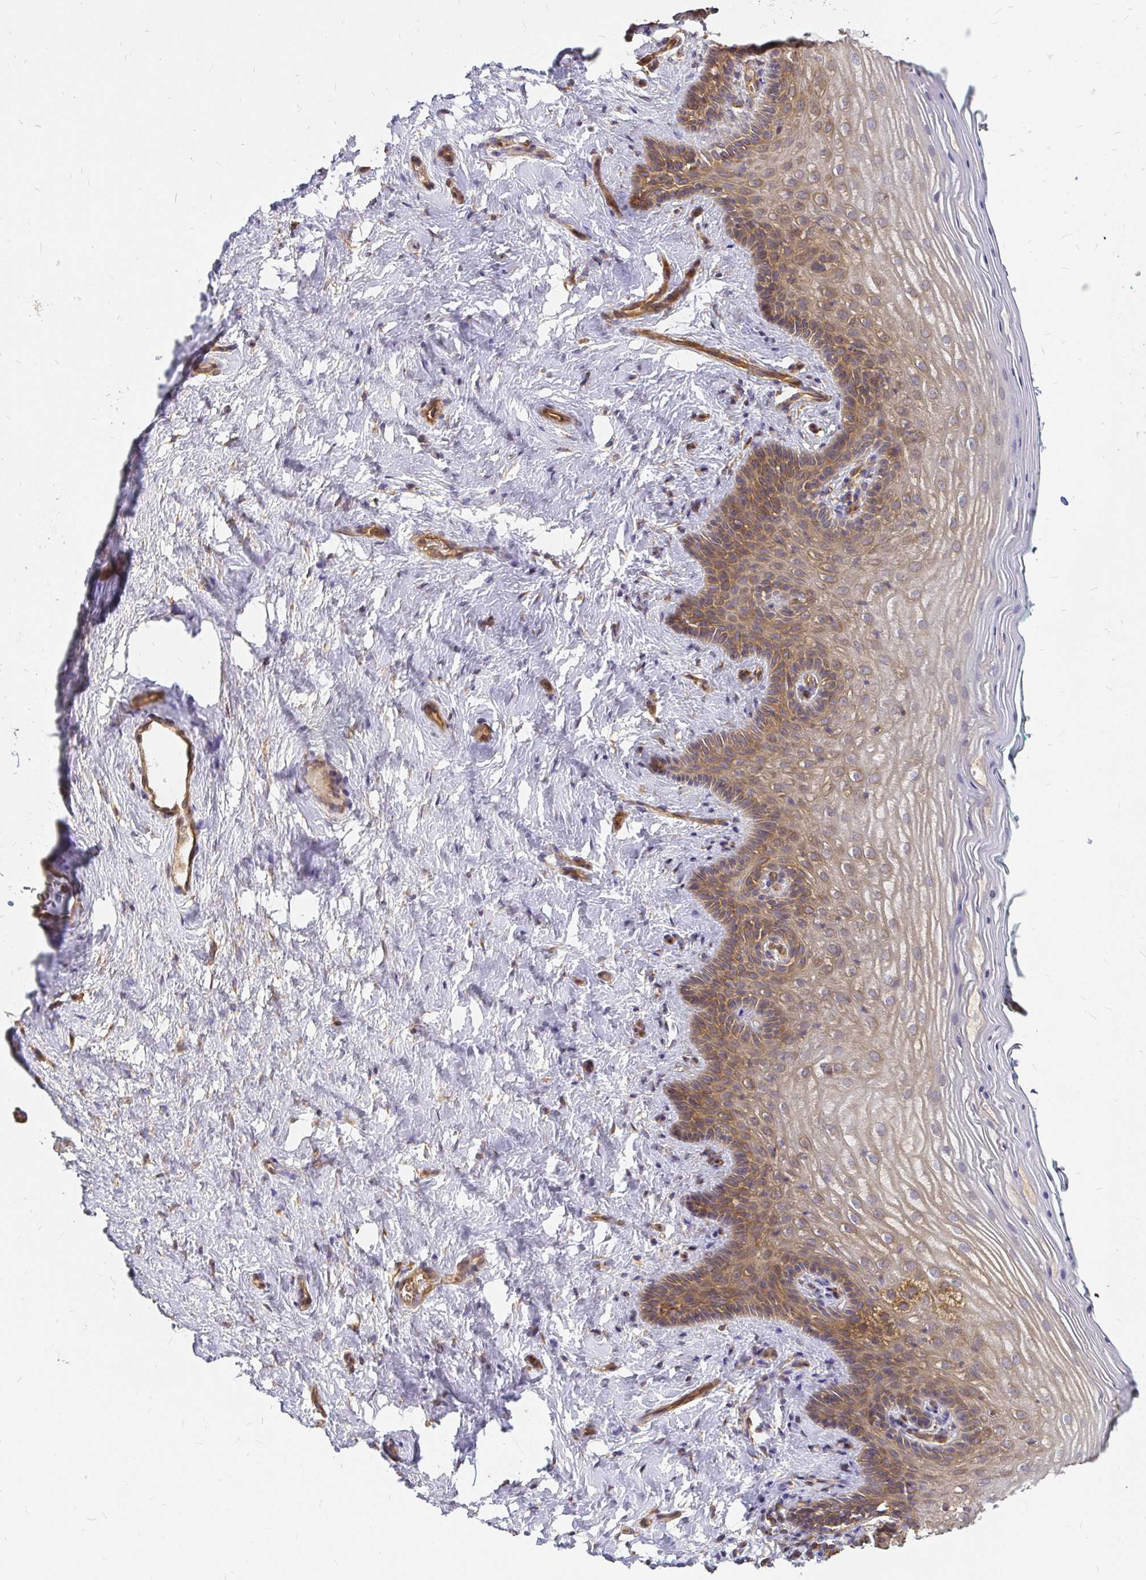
{"staining": {"intensity": "moderate", "quantity": "25%-75%", "location": "cytoplasmic/membranous"}, "tissue": "vagina", "cell_type": "Squamous epithelial cells", "image_type": "normal", "snomed": [{"axis": "morphology", "description": "Normal tissue, NOS"}, {"axis": "topography", "description": "Vagina"}], "caption": "This is a photomicrograph of IHC staining of normal vagina, which shows moderate expression in the cytoplasmic/membranous of squamous epithelial cells.", "gene": "KIF5B", "patient": {"sex": "female", "age": 45}}